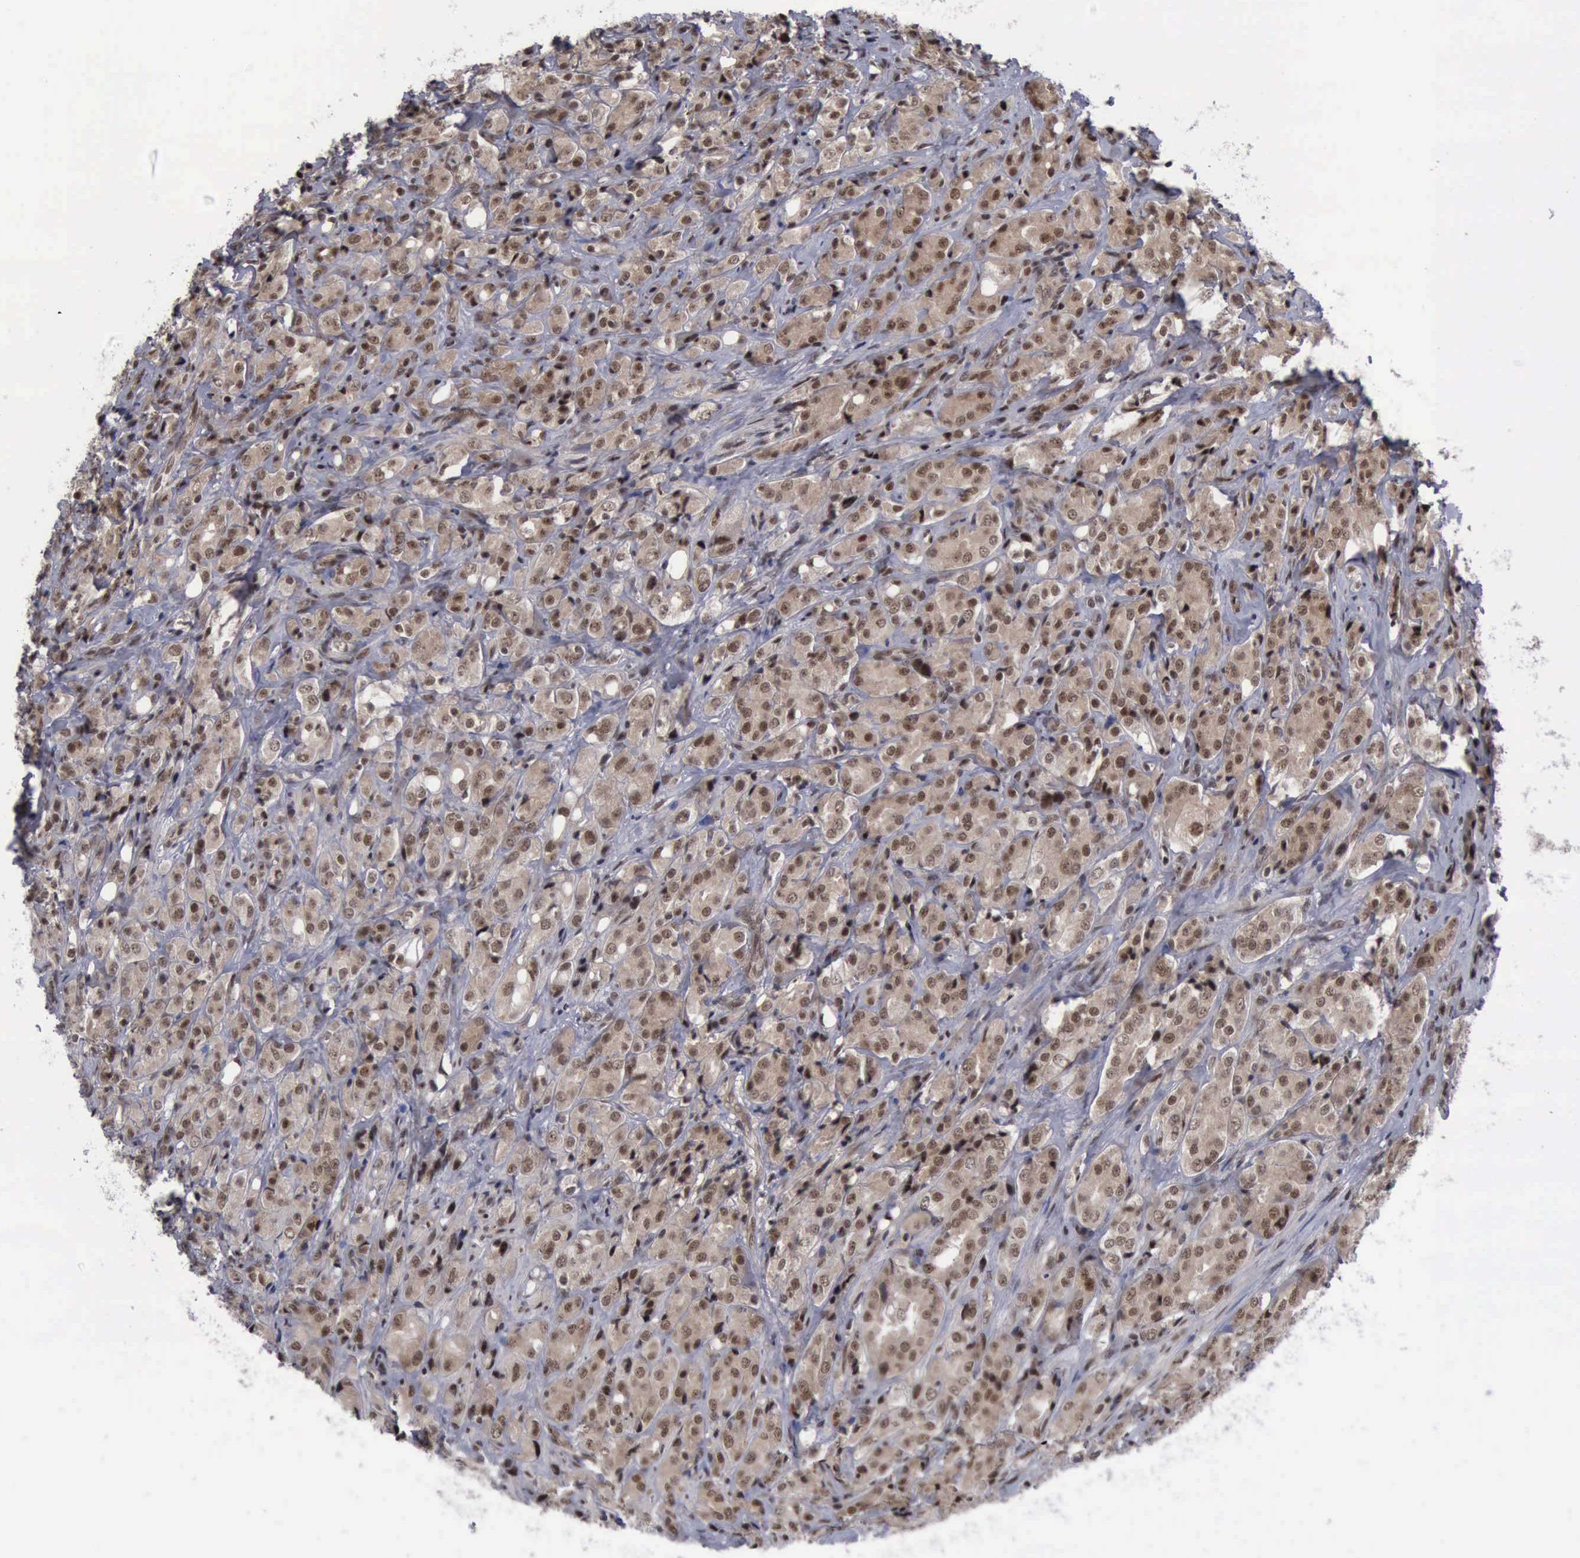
{"staining": {"intensity": "moderate", "quantity": ">75%", "location": "cytoplasmic/membranous,nuclear"}, "tissue": "prostate cancer", "cell_type": "Tumor cells", "image_type": "cancer", "snomed": [{"axis": "morphology", "description": "Adenocarcinoma, High grade"}, {"axis": "topography", "description": "Prostate"}], "caption": "Tumor cells show moderate cytoplasmic/membranous and nuclear staining in about >75% of cells in prostate cancer (high-grade adenocarcinoma). (Brightfield microscopy of DAB IHC at high magnification).", "gene": "ATM", "patient": {"sex": "male", "age": 68}}